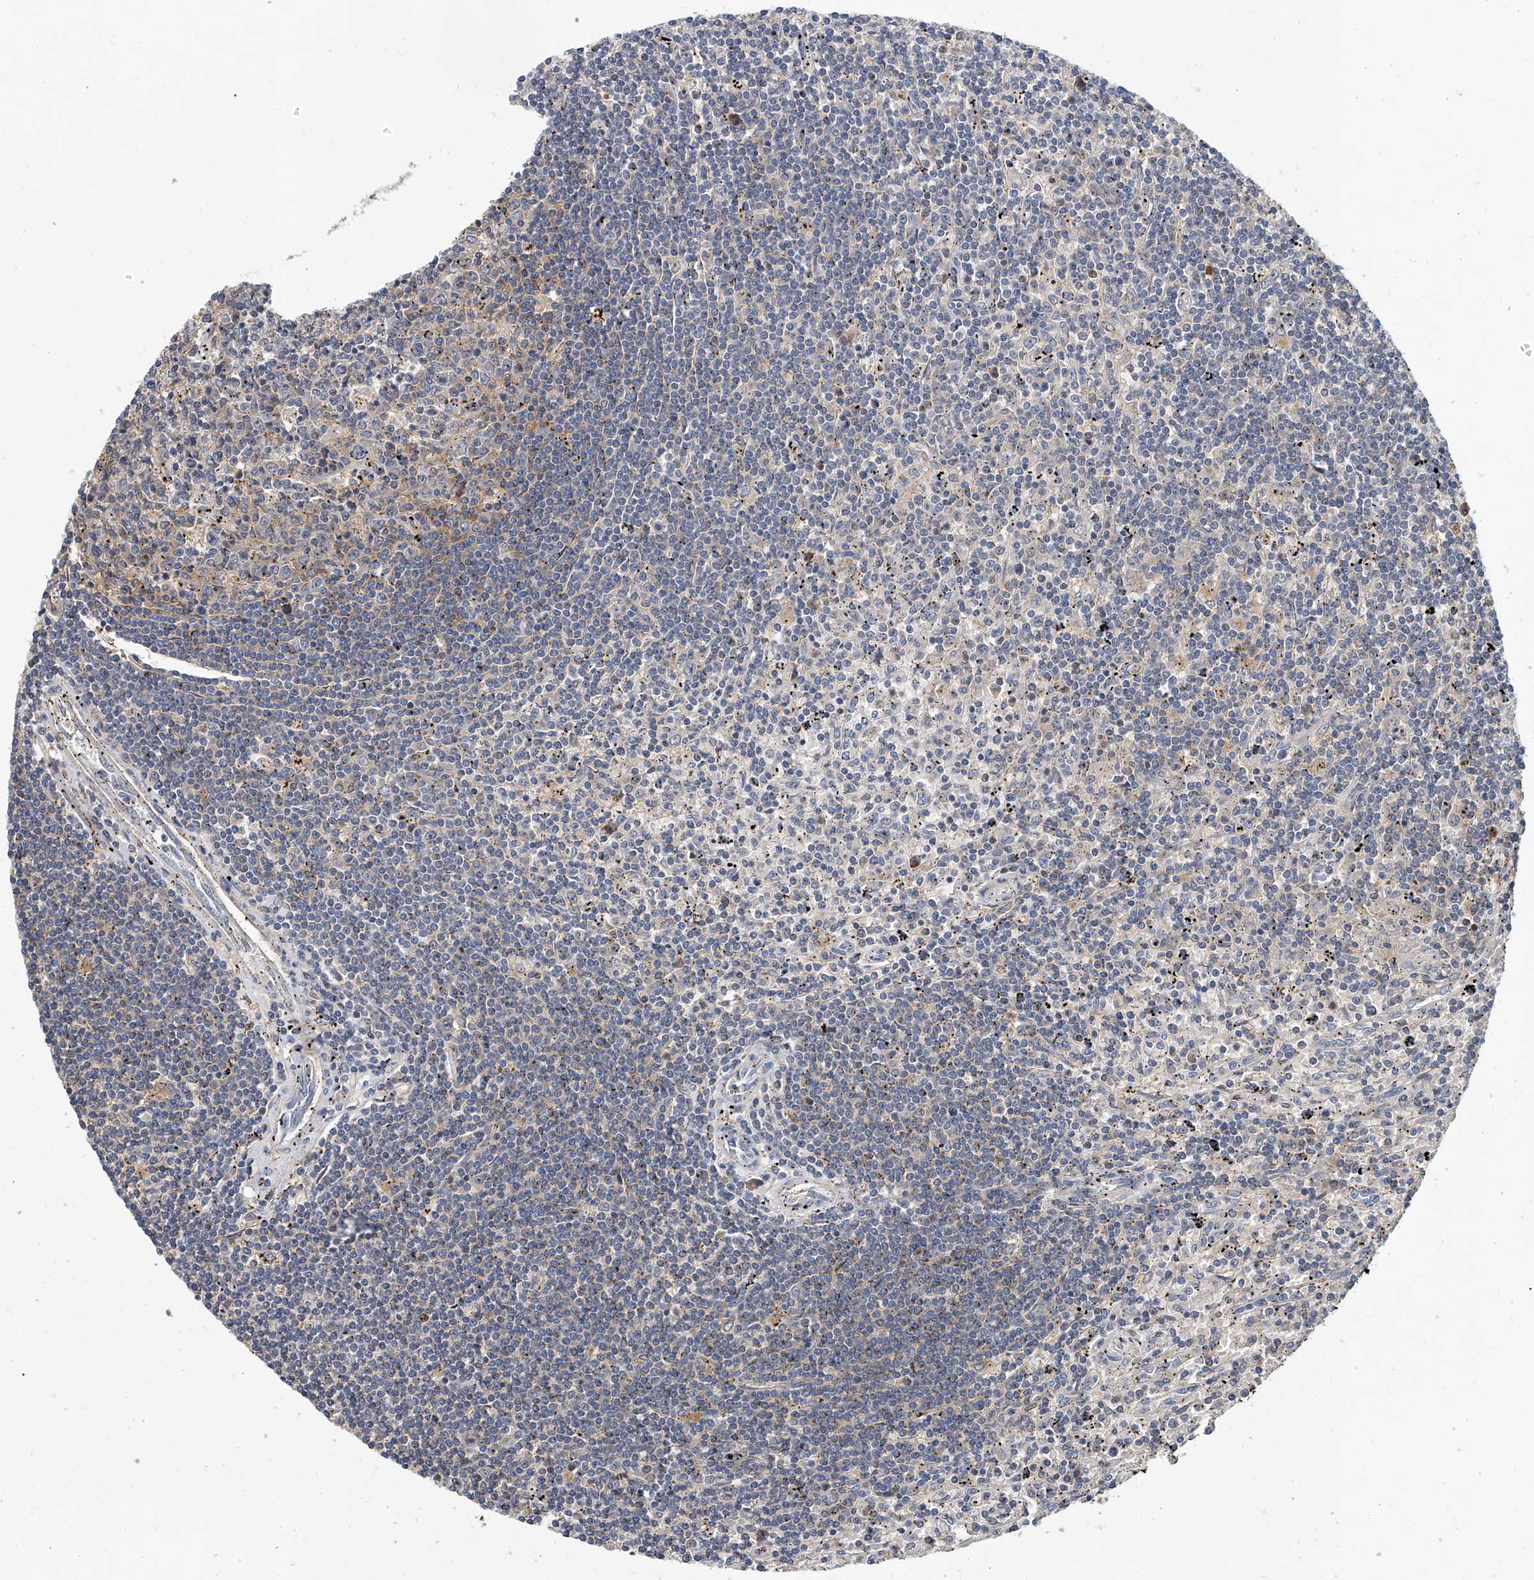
{"staining": {"intensity": "negative", "quantity": "none", "location": "none"}, "tissue": "lymphoma", "cell_type": "Tumor cells", "image_type": "cancer", "snomed": [{"axis": "morphology", "description": "Malignant lymphoma, non-Hodgkin's type, Low grade"}, {"axis": "topography", "description": "Spleen"}], "caption": "Tumor cells are negative for protein expression in human lymphoma. The staining was performed using DAB (3,3'-diaminobenzidine) to visualize the protein expression in brown, while the nuclei were stained in blue with hematoxylin (Magnification: 20x).", "gene": "CD200", "patient": {"sex": "male", "age": 76}}